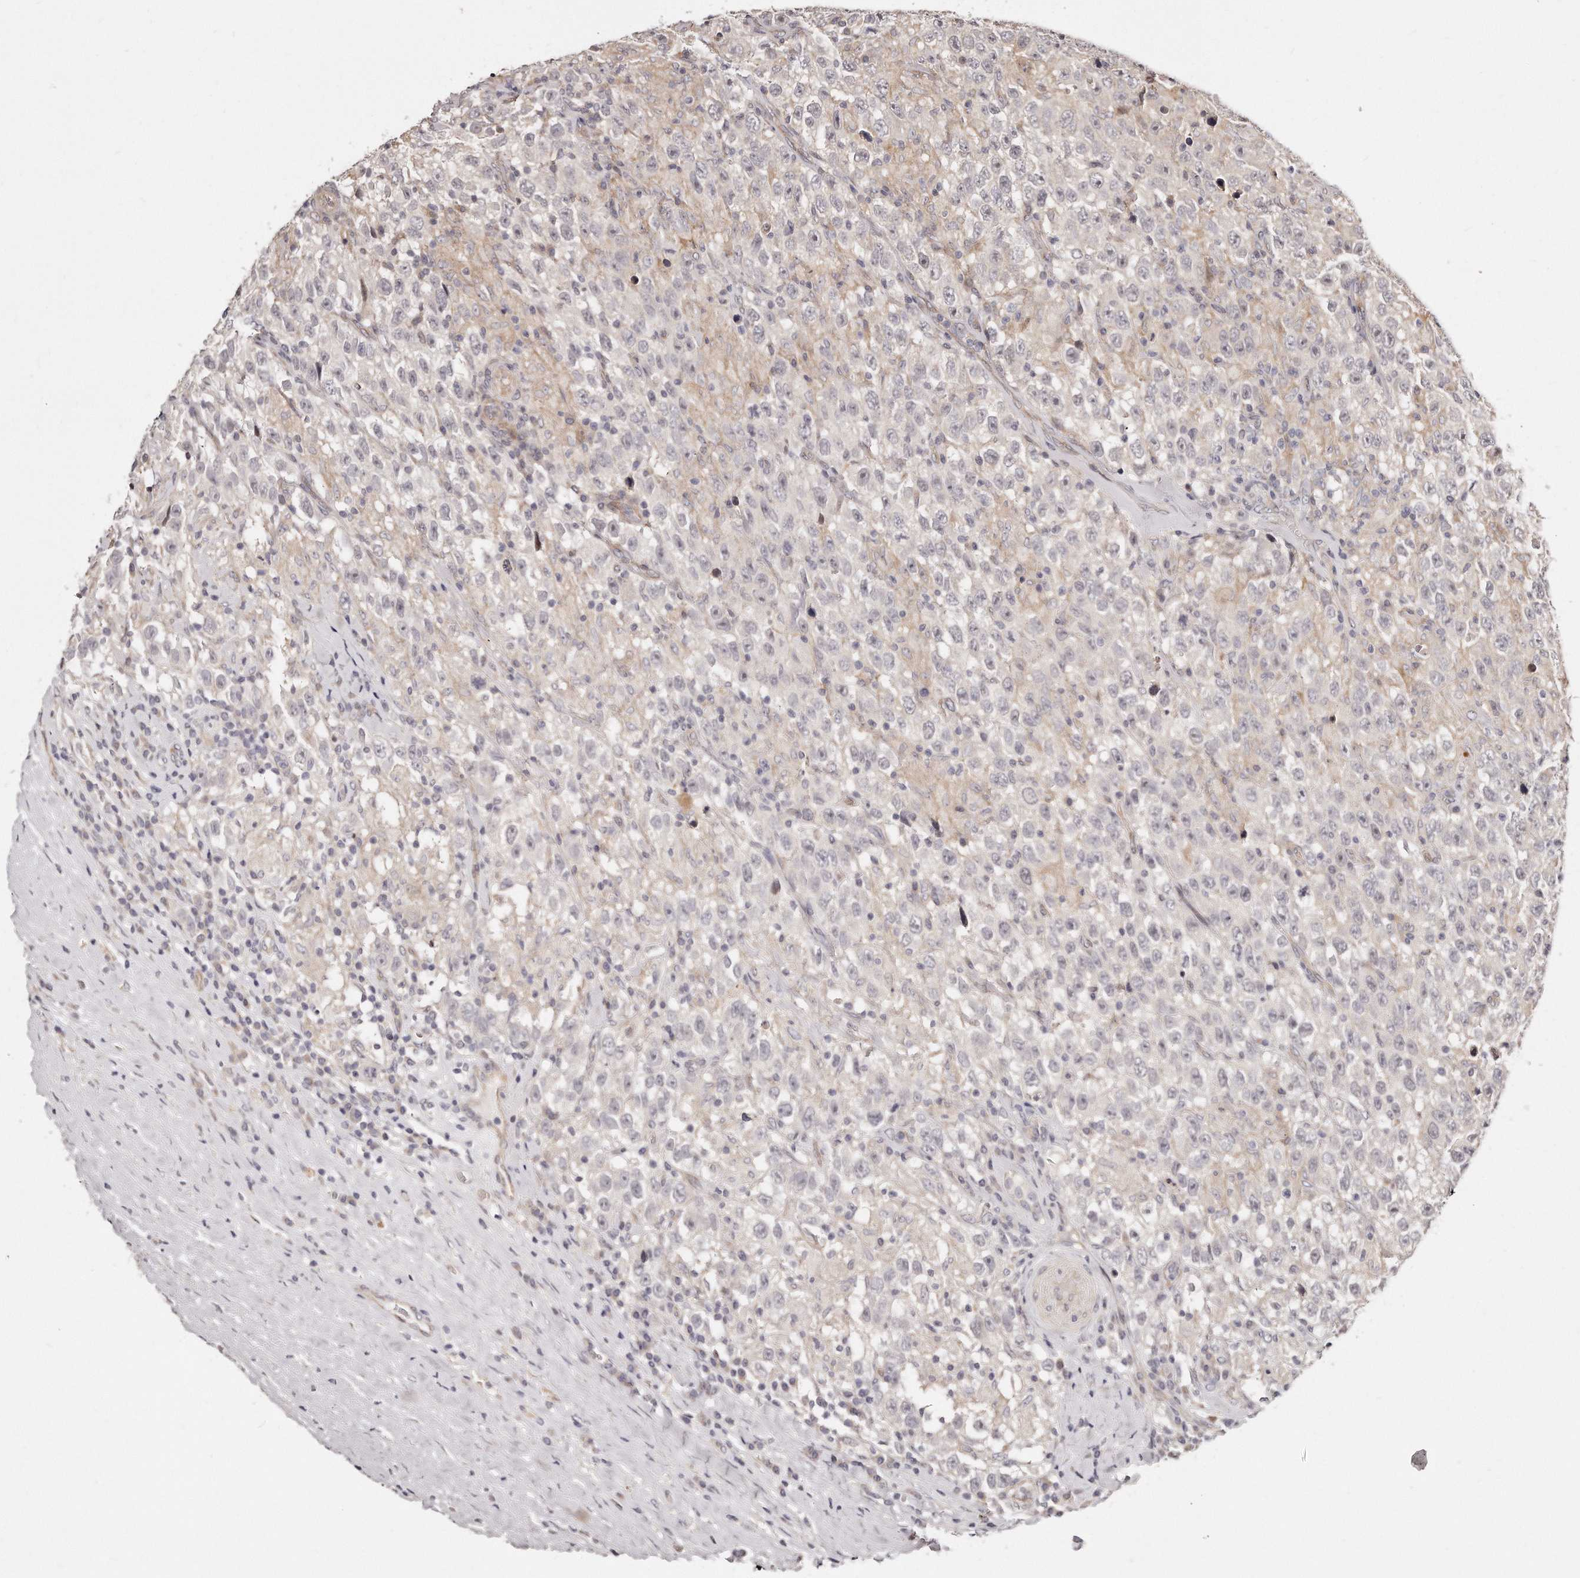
{"staining": {"intensity": "negative", "quantity": "none", "location": "none"}, "tissue": "testis cancer", "cell_type": "Tumor cells", "image_type": "cancer", "snomed": [{"axis": "morphology", "description": "Seminoma, NOS"}, {"axis": "topography", "description": "Testis"}], "caption": "Immunohistochemical staining of human seminoma (testis) shows no significant positivity in tumor cells.", "gene": "CASZ1", "patient": {"sex": "male", "age": 41}}